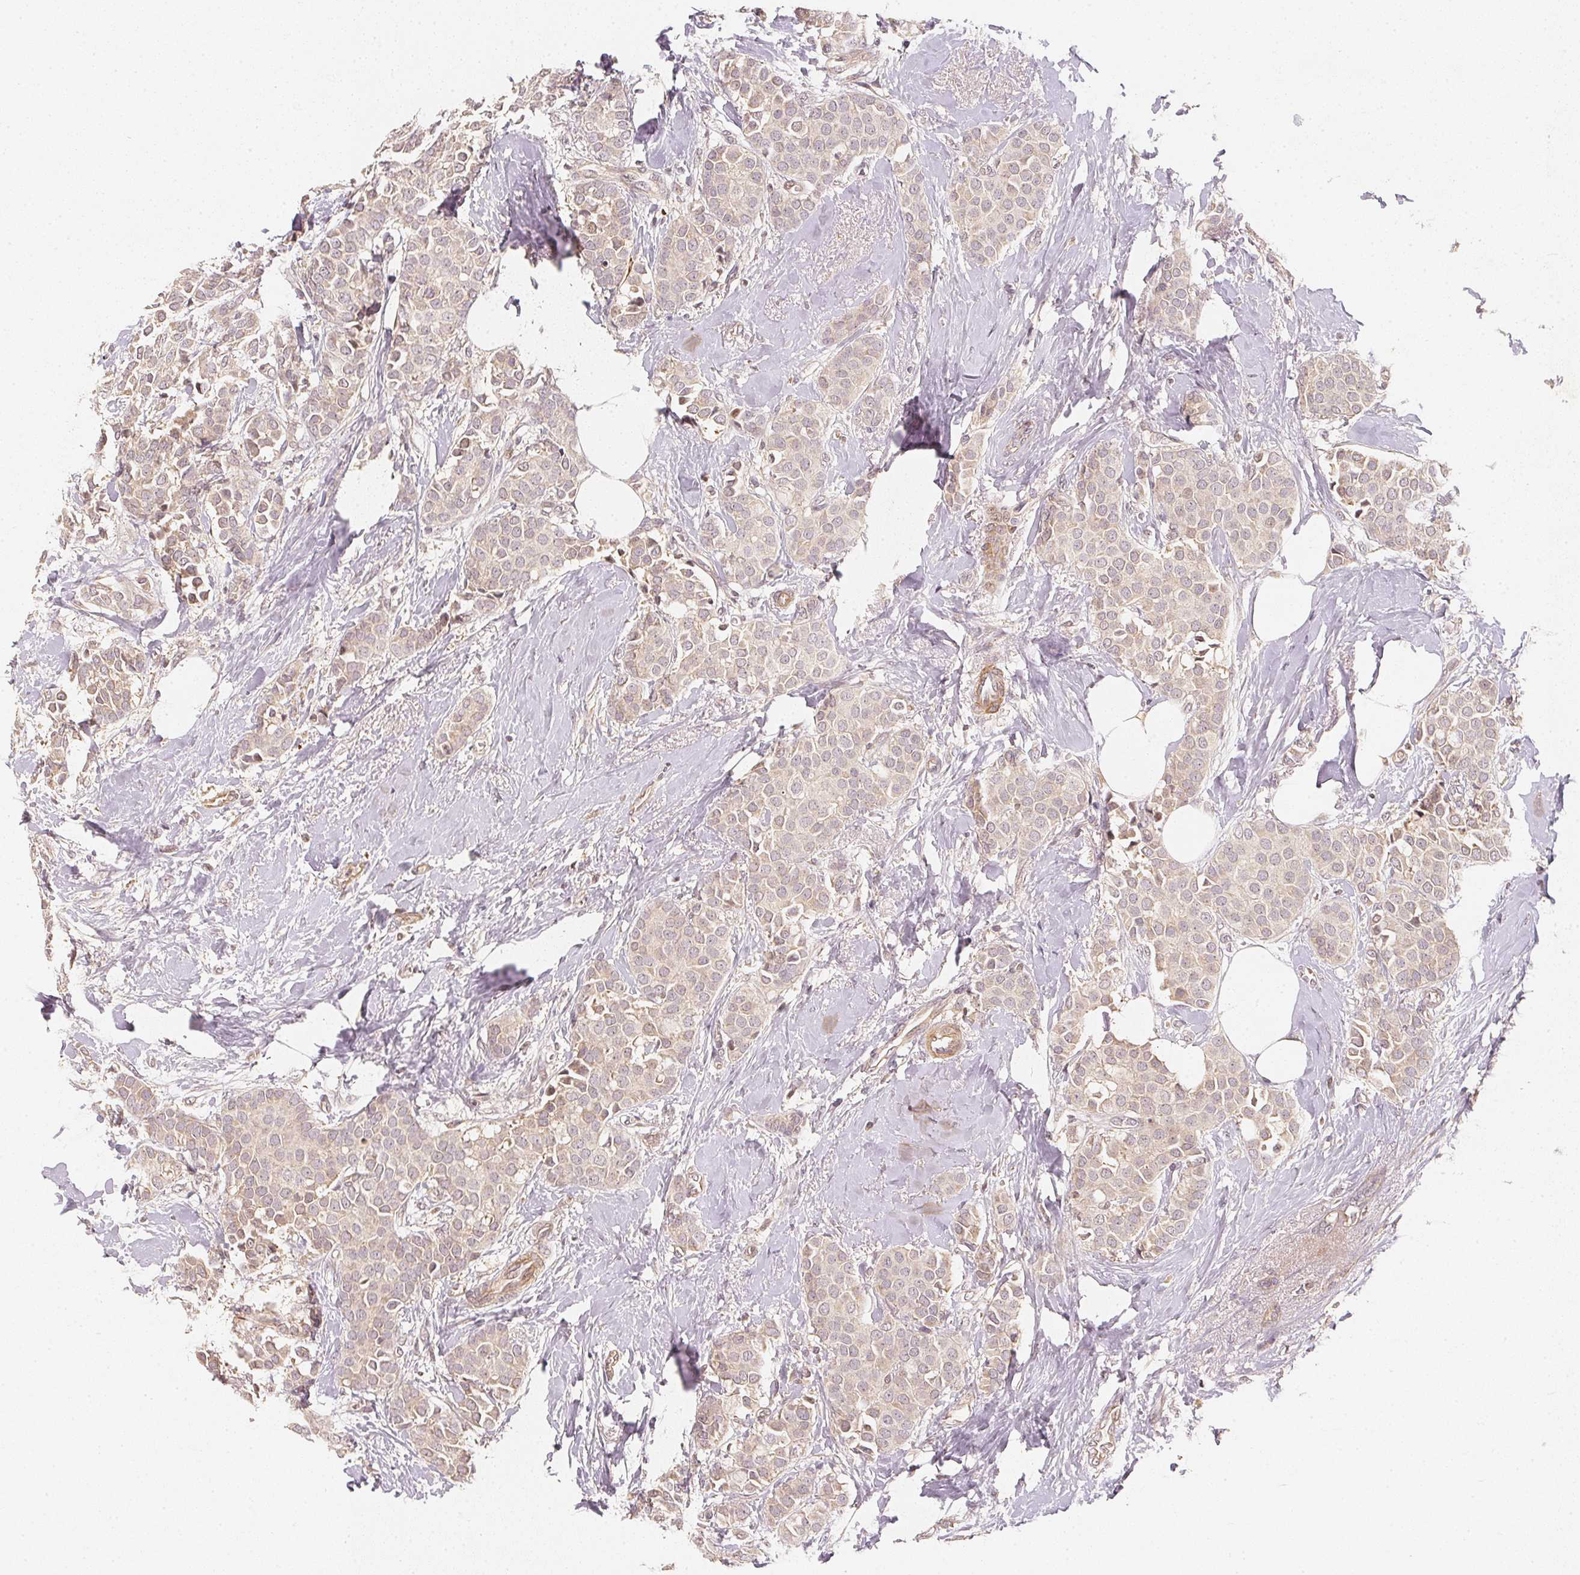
{"staining": {"intensity": "negative", "quantity": "none", "location": "none"}, "tissue": "breast cancer", "cell_type": "Tumor cells", "image_type": "cancer", "snomed": [{"axis": "morphology", "description": "Duct carcinoma"}, {"axis": "topography", "description": "Breast"}], "caption": "This is a micrograph of immunohistochemistry staining of infiltrating ductal carcinoma (breast), which shows no positivity in tumor cells. (Stains: DAB (3,3'-diaminobenzidine) immunohistochemistry with hematoxylin counter stain, Microscopy: brightfield microscopy at high magnification).", "gene": "SERPINE1", "patient": {"sex": "female", "age": 79}}